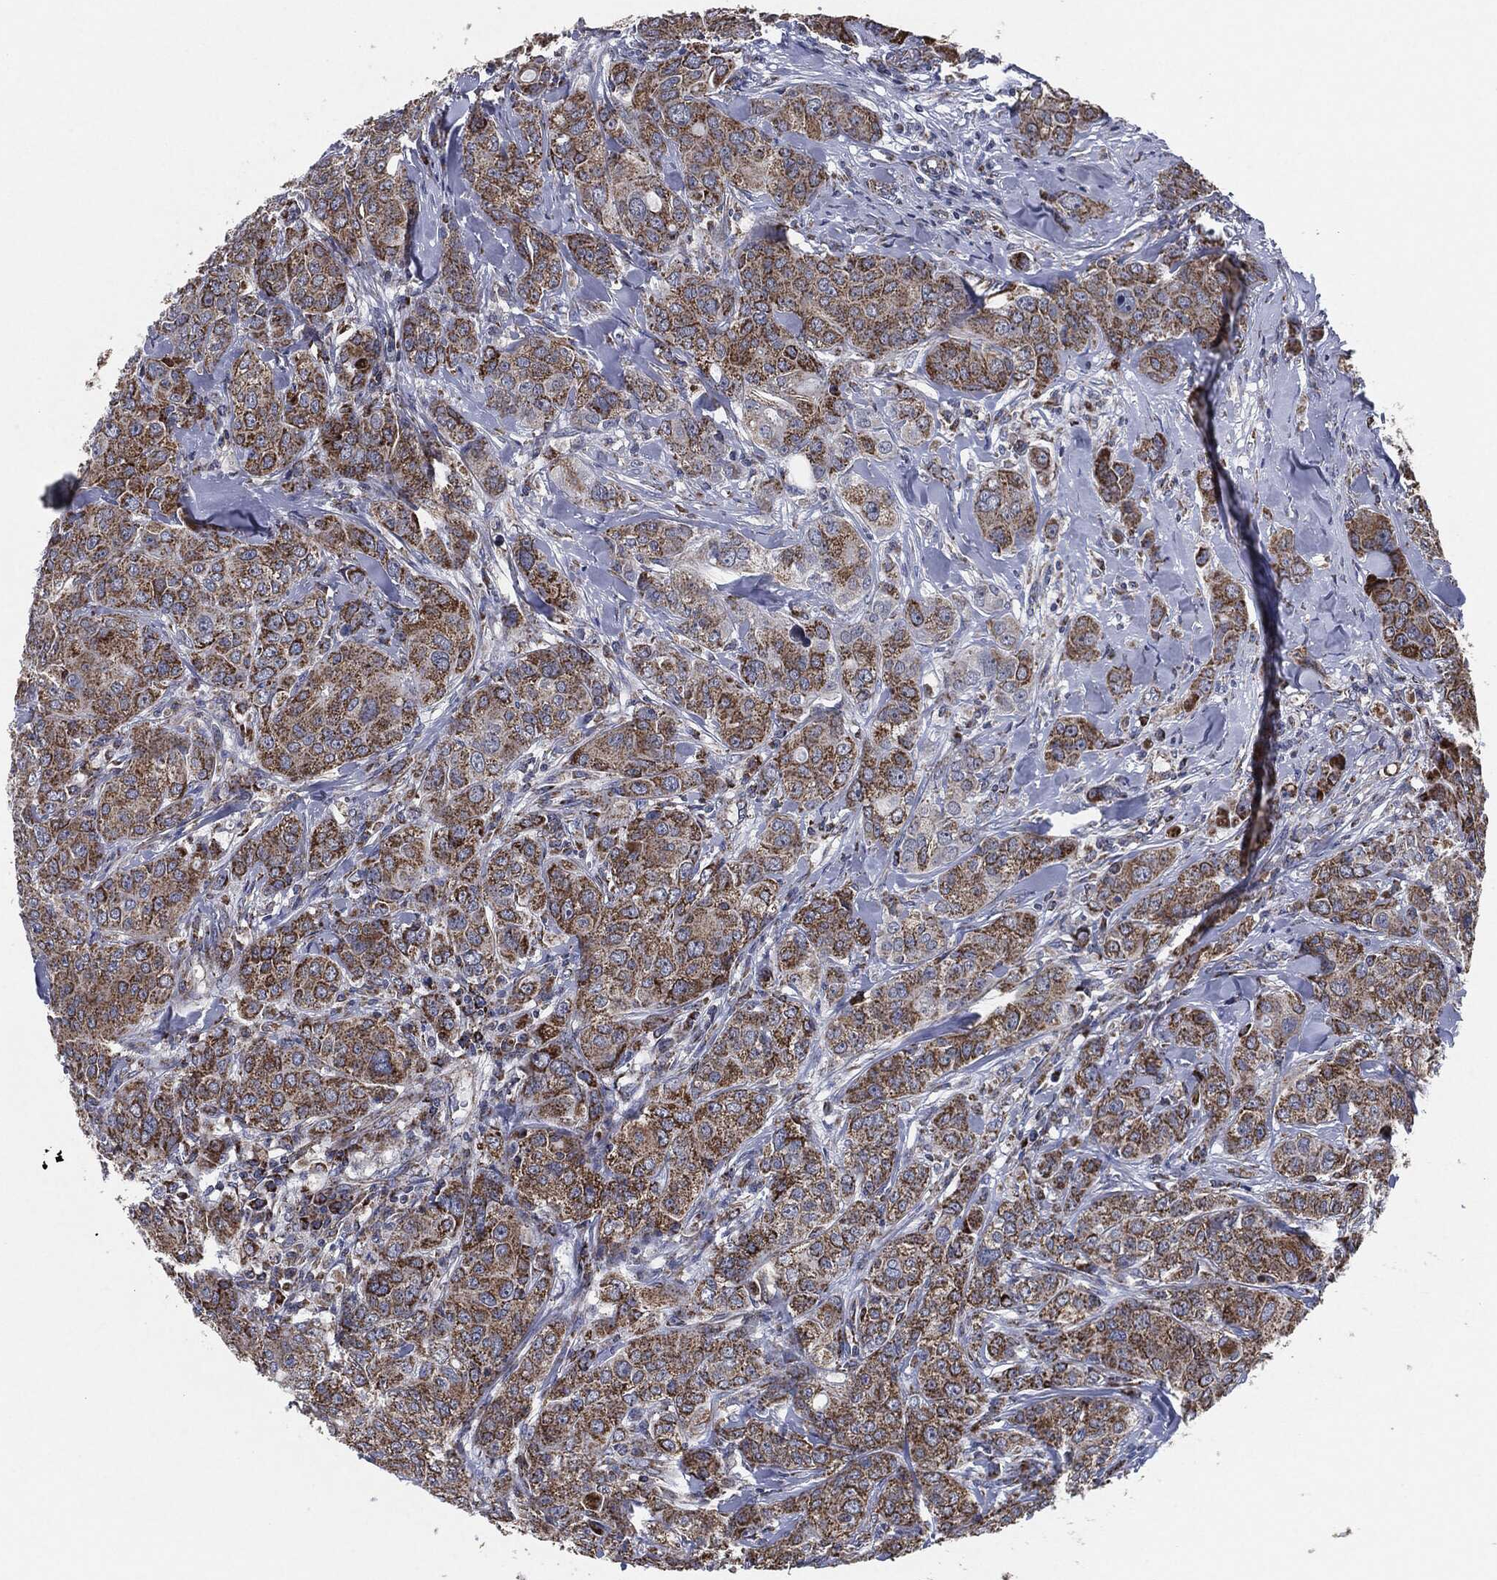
{"staining": {"intensity": "moderate", "quantity": ">75%", "location": "cytoplasmic/membranous"}, "tissue": "breast cancer", "cell_type": "Tumor cells", "image_type": "cancer", "snomed": [{"axis": "morphology", "description": "Duct carcinoma"}, {"axis": "topography", "description": "Breast"}], "caption": "Immunohistochemical staining of human breast invasive ductal carcinoma exhibits medium levels of moderate cytoplasmic/membranous protein staining in approximately >75% of tumor cells.", "gene": "NDUFV2", "patient": {"sex": "female", "age": 43}}